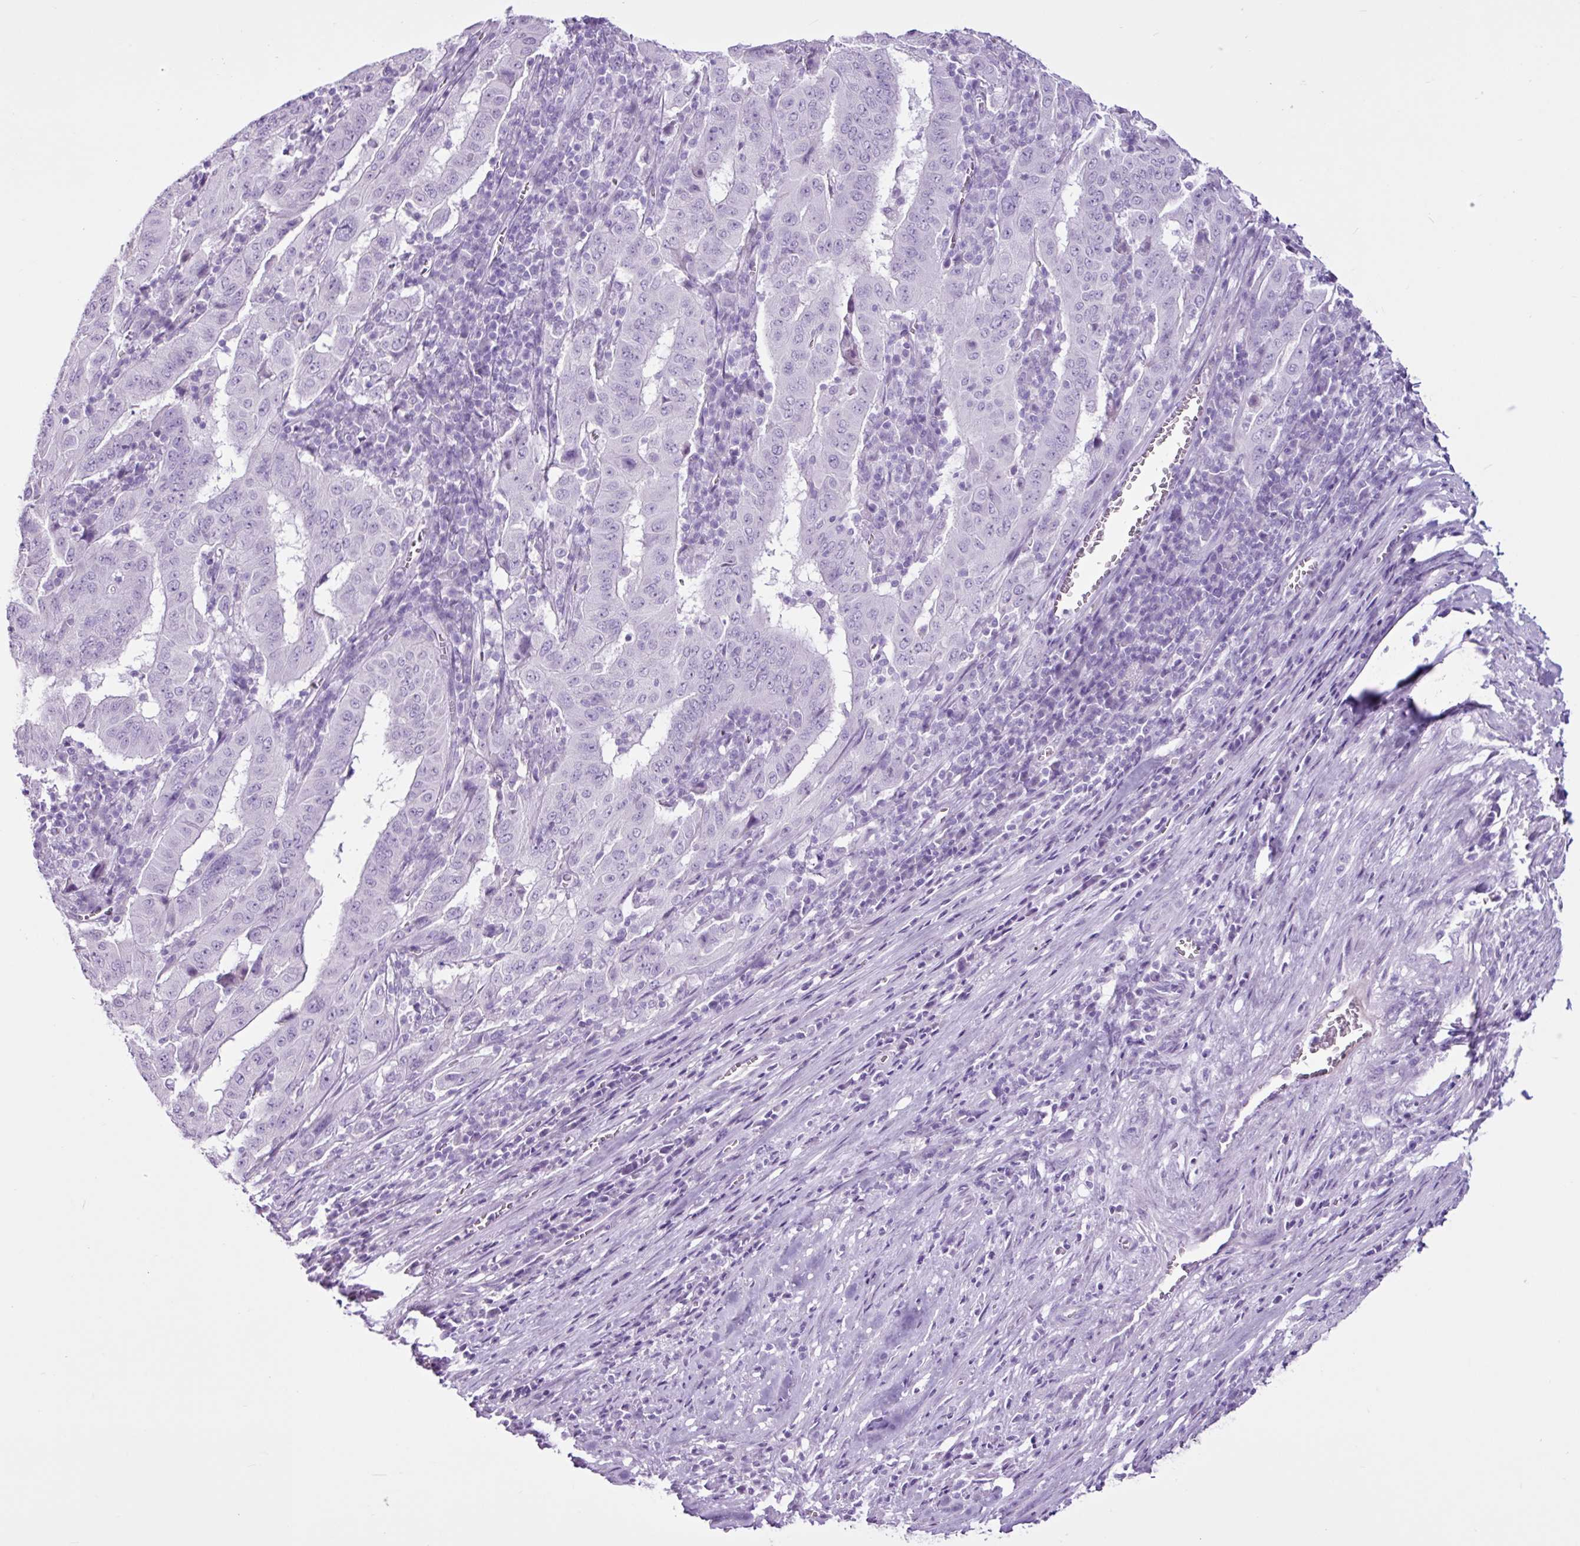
{"staining": {"intensity": "negative", "quantity": "none", "location": "none"}, "tissue": "pancreatic cancer", "cell_type": "Tumor cells", "image_type": "cancer", "snomed": [{"axis": "morphology", "description": "Adenocarcinoma, NOS"}, {"axis": "topography", "description": "Pancreas"}], "caption": "Histopathology image shows no protein expression in tumor cells of pancreatic cancer (adenocarcinoma) tissue. Brightfield microscopy of immunohistochemistry (IHC) stained with DAB (3,3'-diaminobenzidine) (brown) and hematoxylin (blue), captured at high magnification.", "gene": "PGR", "patient": {"sex": "male", "age": 63}}